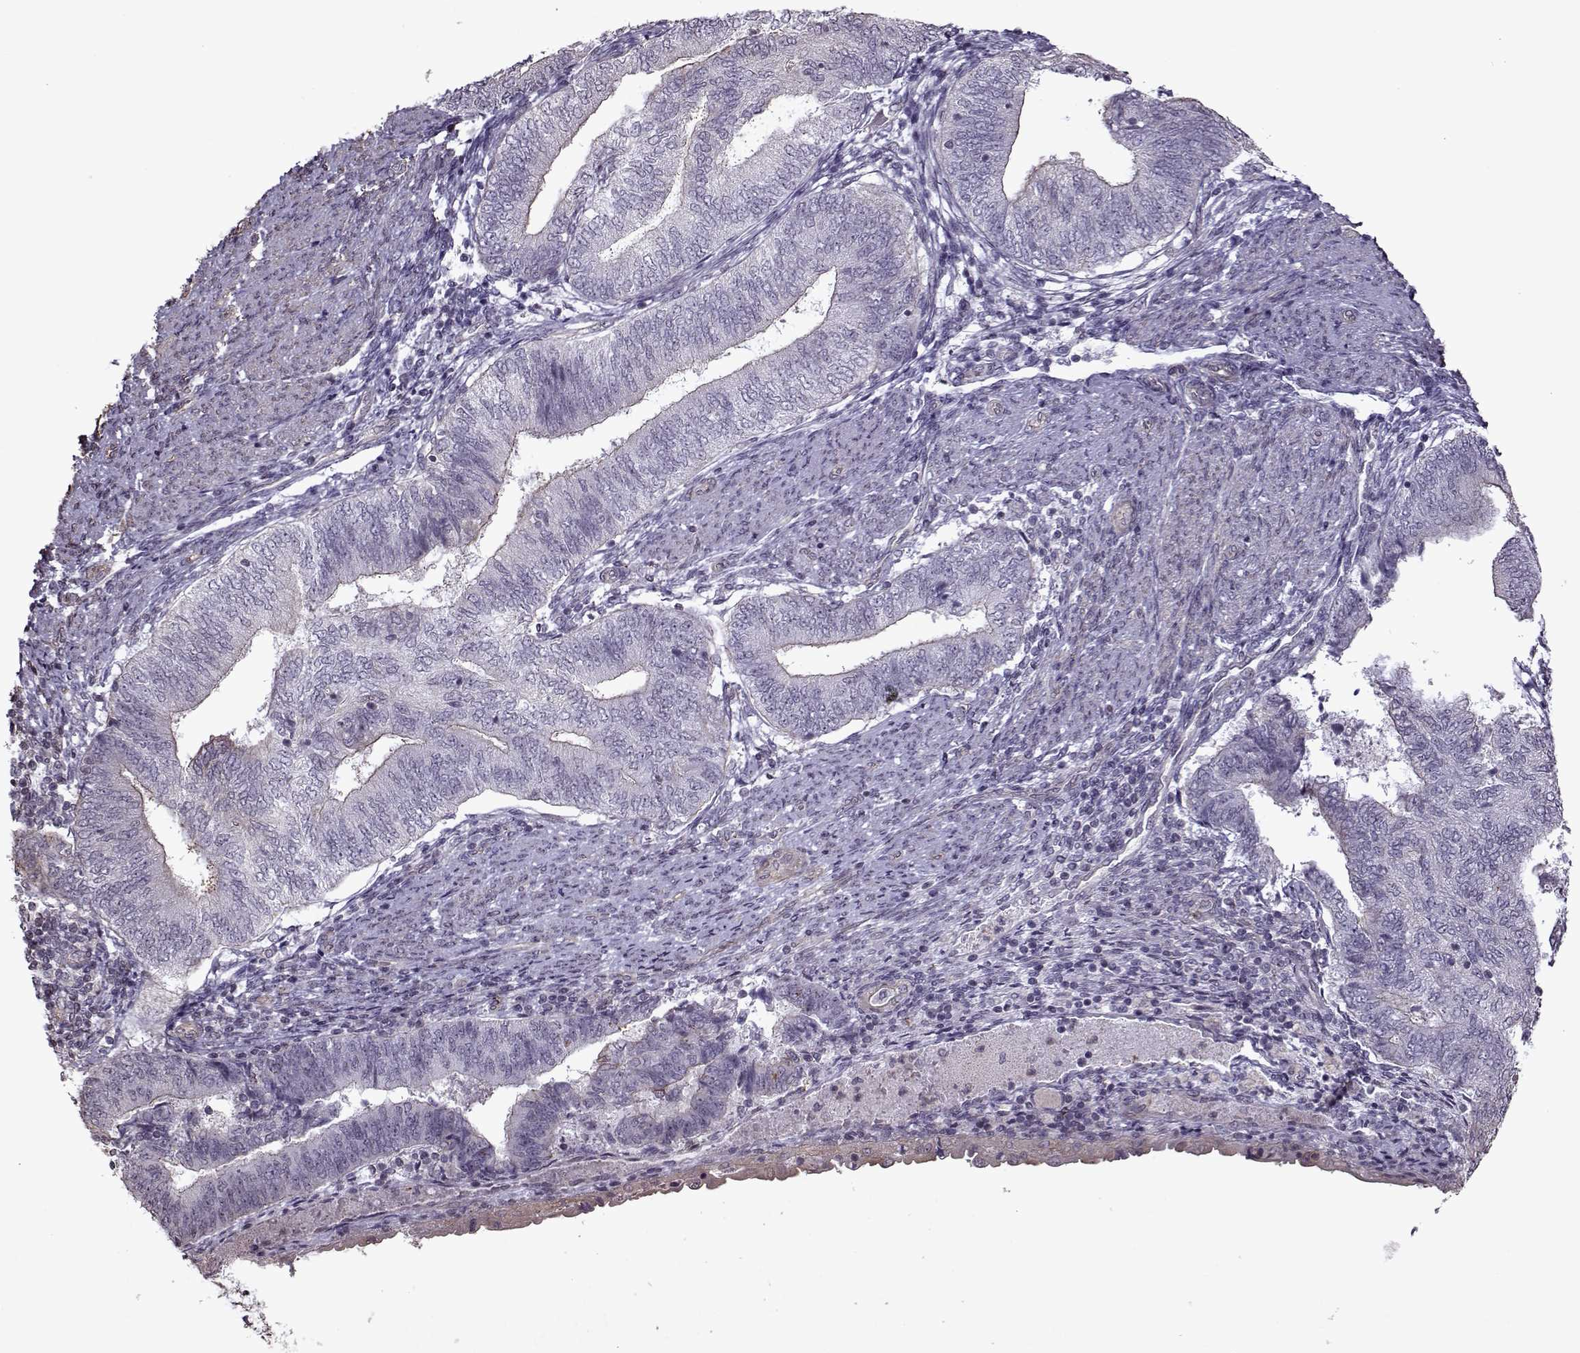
{"staining": {"intensity": "negative", "quantity": "none", "location": "none"}, "tissue": "endometrial cancer", "cell_type": "Tumor cells", "image_type": "cancer", "snomed": [{"axis": "morphology", "description": "Adenocarcinoma, NOS"}, {"axis": "topography", "description": "Endometrium"}], "caption": "Endometrial adenocarcinoma was stained to show a protein in brown. There is no significant staining in tumor cells.", "gene": "KRT9", "patient": {"sex": "female", "age": 65}}